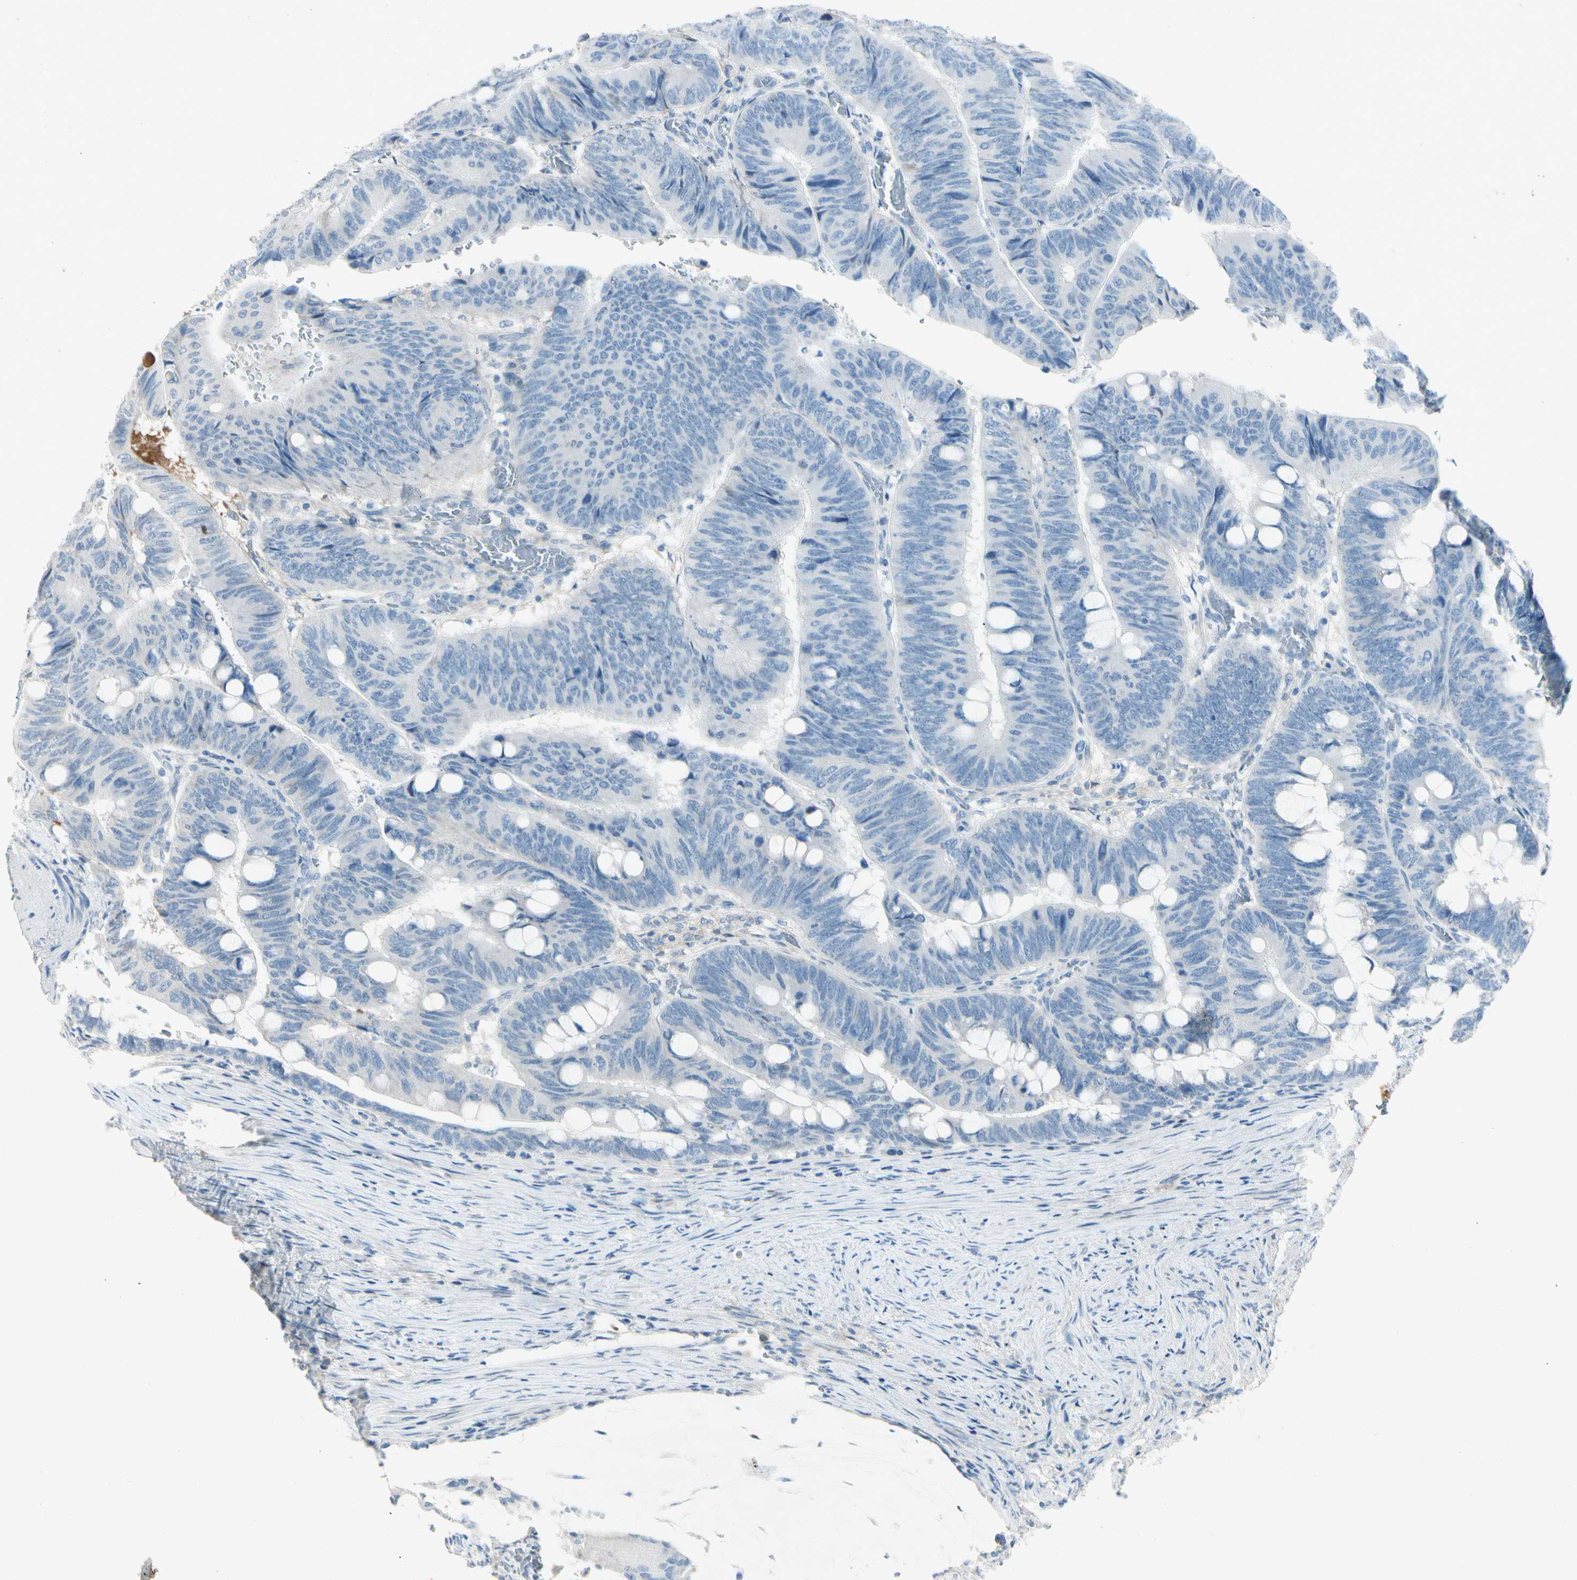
{"staining": {"intensity": "negative", "quantity": "none", "location": "none"}, "tissue": "colorectal cancer", "cell_type": "Tumor cells", "image_type": "cancer", "snomed": [{"axis": "morphology", "description": "Normal tissue, NOS"}, {"axis": "morphology", "description": "Adenocarcinoma, NOS"}, {"axis": "topography", "description": "Rectum"}, {"axis": "topography", "description": "Peripheral nerve tissue"}], "caption": "Tumor cells are negative for protein expression in human adenocarcinoma (colorectal).", "gene": "SERPIND1", "patient": {"sex": "male", "age": 92}}